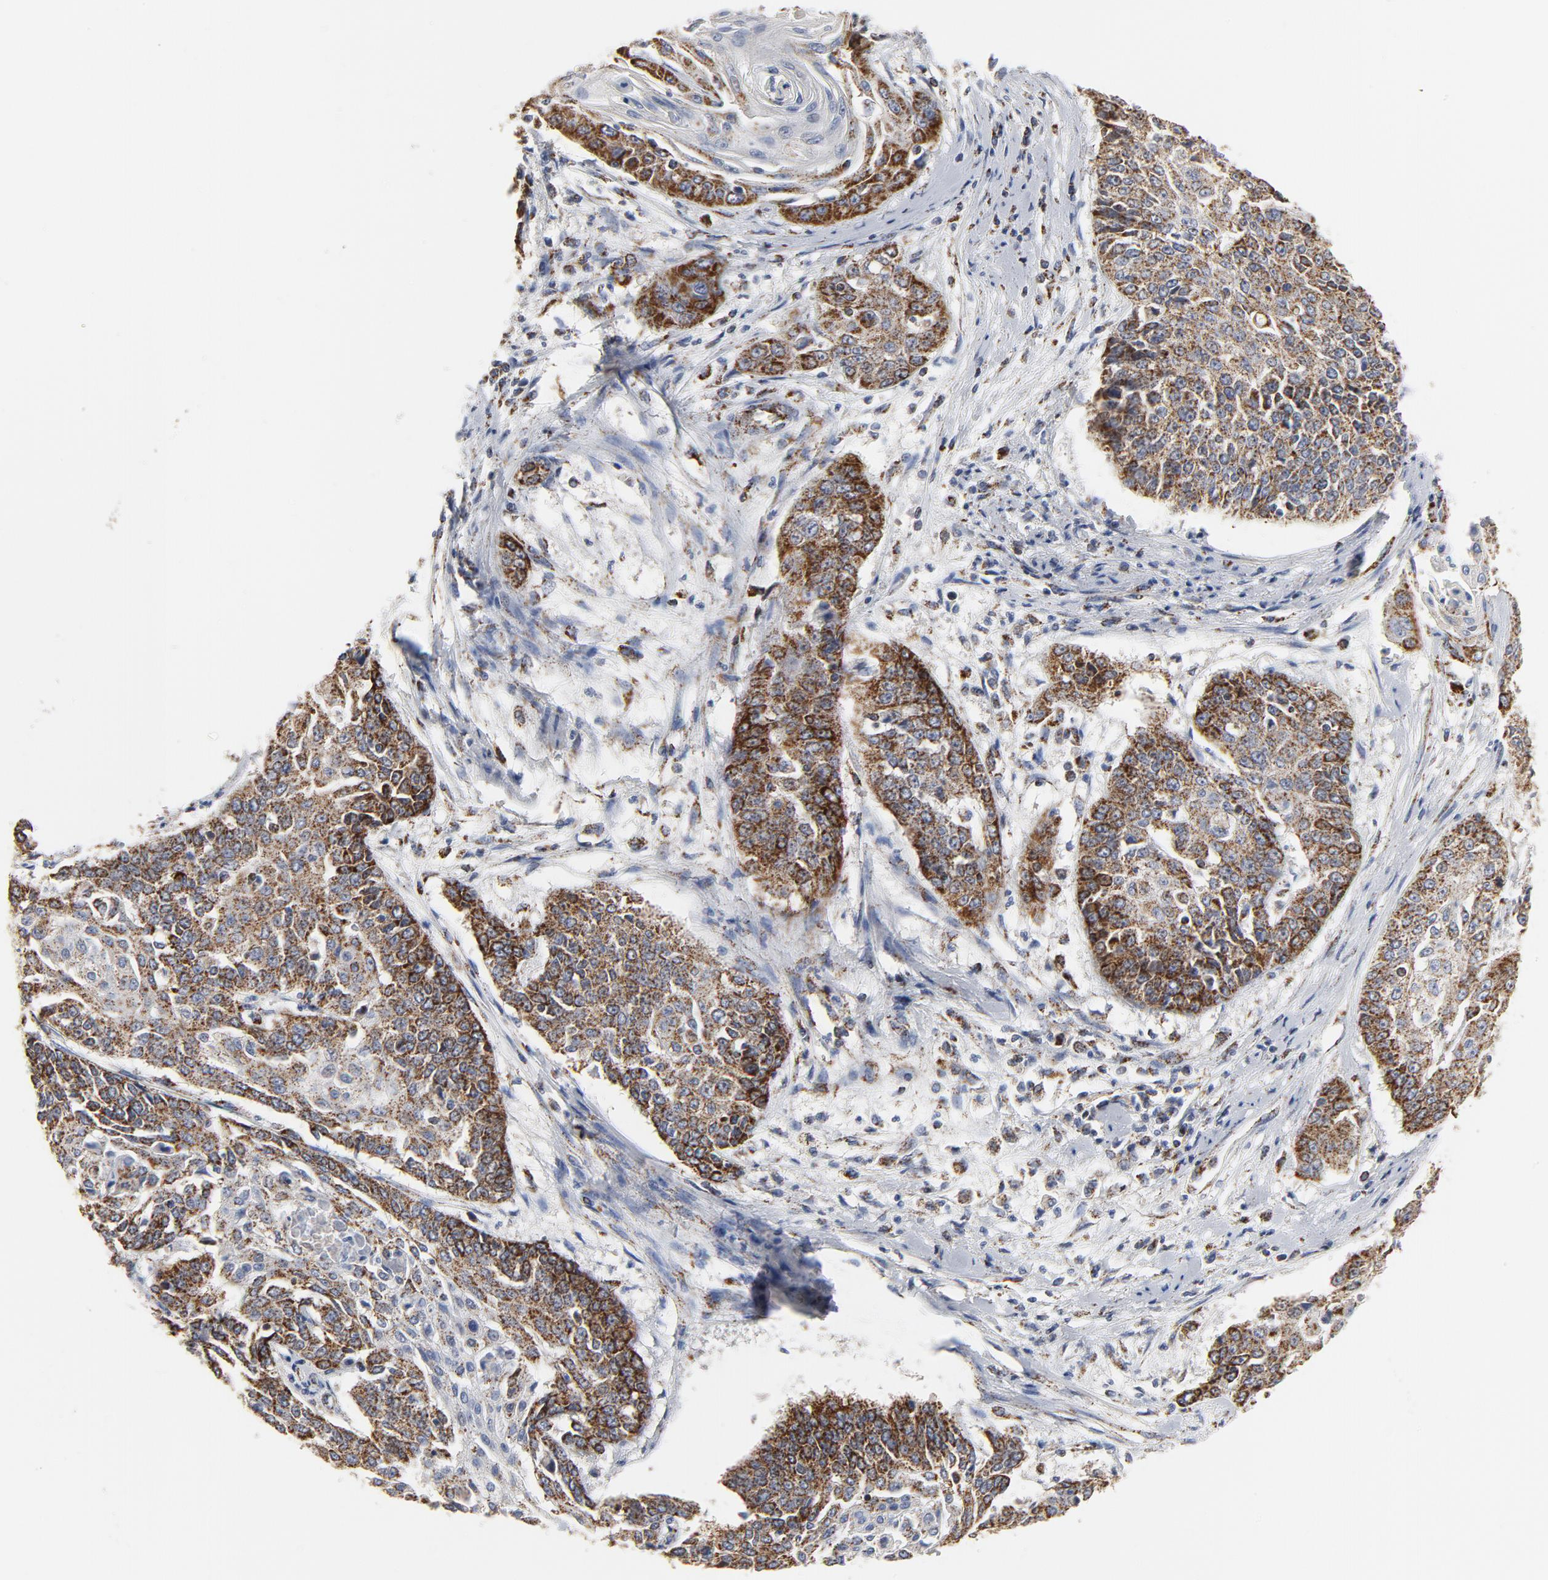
{"staining": {"intensity": "strong", "quantity": ">75%", "location": "cytoplasmic/membranous"}, "tissue": "cervical cancer", "cell_type": "Tumor cells", "image_type": "cancer", "snomed": [{"axis": "morphology", "description": "Squamous cell carcinoma, NOS"}, {"axis": "topography", "description": "Cervix"}], "caption": "Immunohistochemical staining of cervical squamous cell carcinoma demonstrates high levels of strong cytoplasmic/membranous staining in about >75% of tumor cells.", "gene": "NDUFV2", "patient": {"sex": "female", "age": 64}}